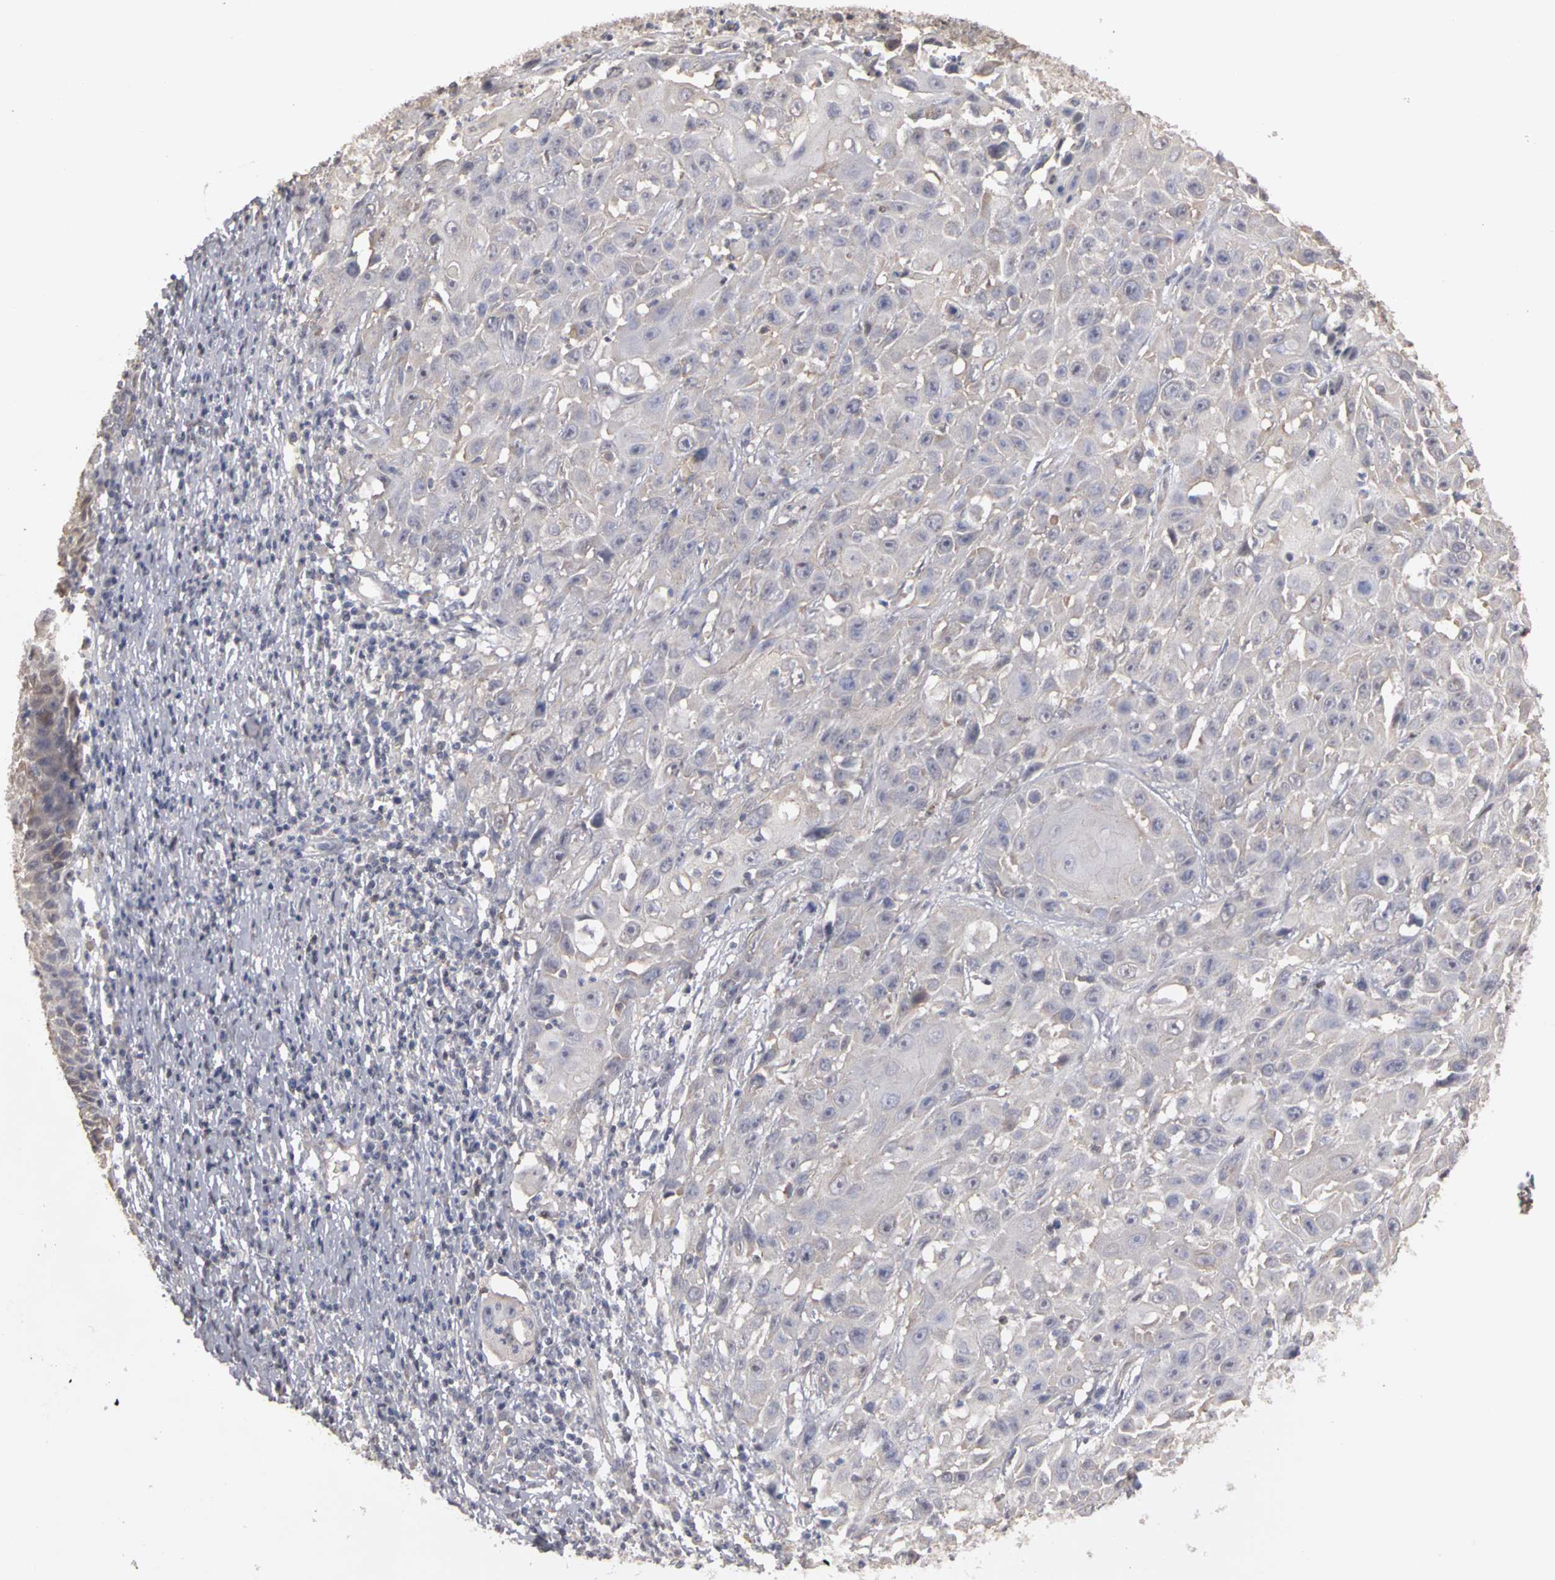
{"staining": {"intensity": "weak", "quantity": "<25%", "location": "cytoplasmic/membranous"}, "tissue": "cervical cancer", "cell_type": "Tumor cells", "image_type": "cancer", "snomed": [{"axis": "morphology", "description": "Squamous cell carcinoma, NOS"}, {"axis": "topography", "description": "Cervix"}], "caption": "Immunohistochemistry of human cervical cancer reveals no expression in tumor cells.", "gene": "PLEKHA1", "patient": {"sex": "female", "age": 39}}